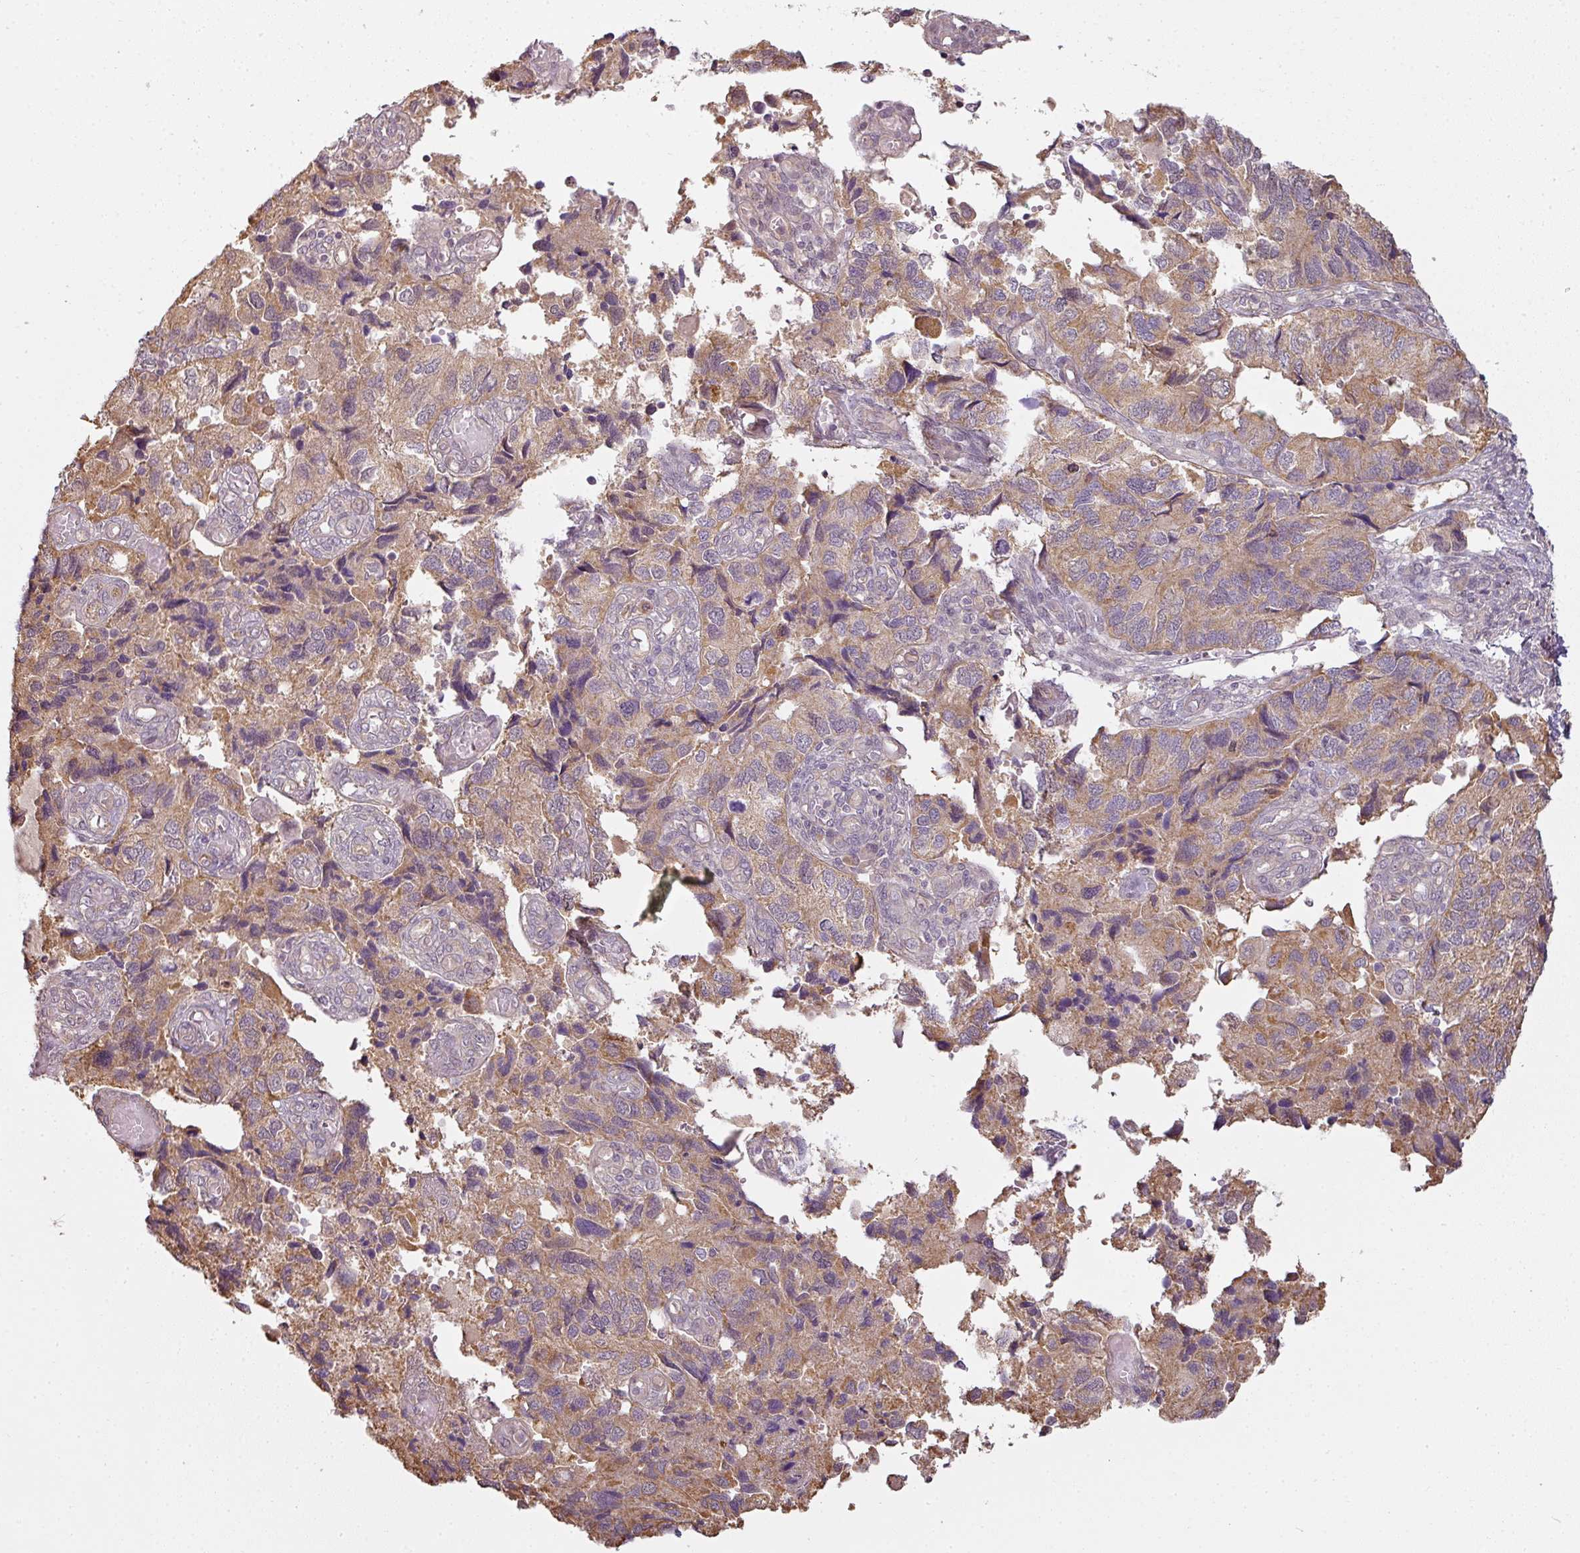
{"staining": {"intensity": "moderate", "quantity": ">75%", "location": "cytoplasmic/membranous"}, "tissue": "endometrial cancer", "cell_type": "Tumor cells", "image_type": "cancer", "snomed": [{"axis": "morphology", "description": "Carcinoma, NOS"}, {"axis": "topography", "description": "Uterus"}], "caption": "Endometrial cancer (carcinoma) tissue shows moderate cytoplasmic/membranous staining in about >75% of tumor cells", "gene": "LY75", "patient": {"sex": "female", "age": 76}}